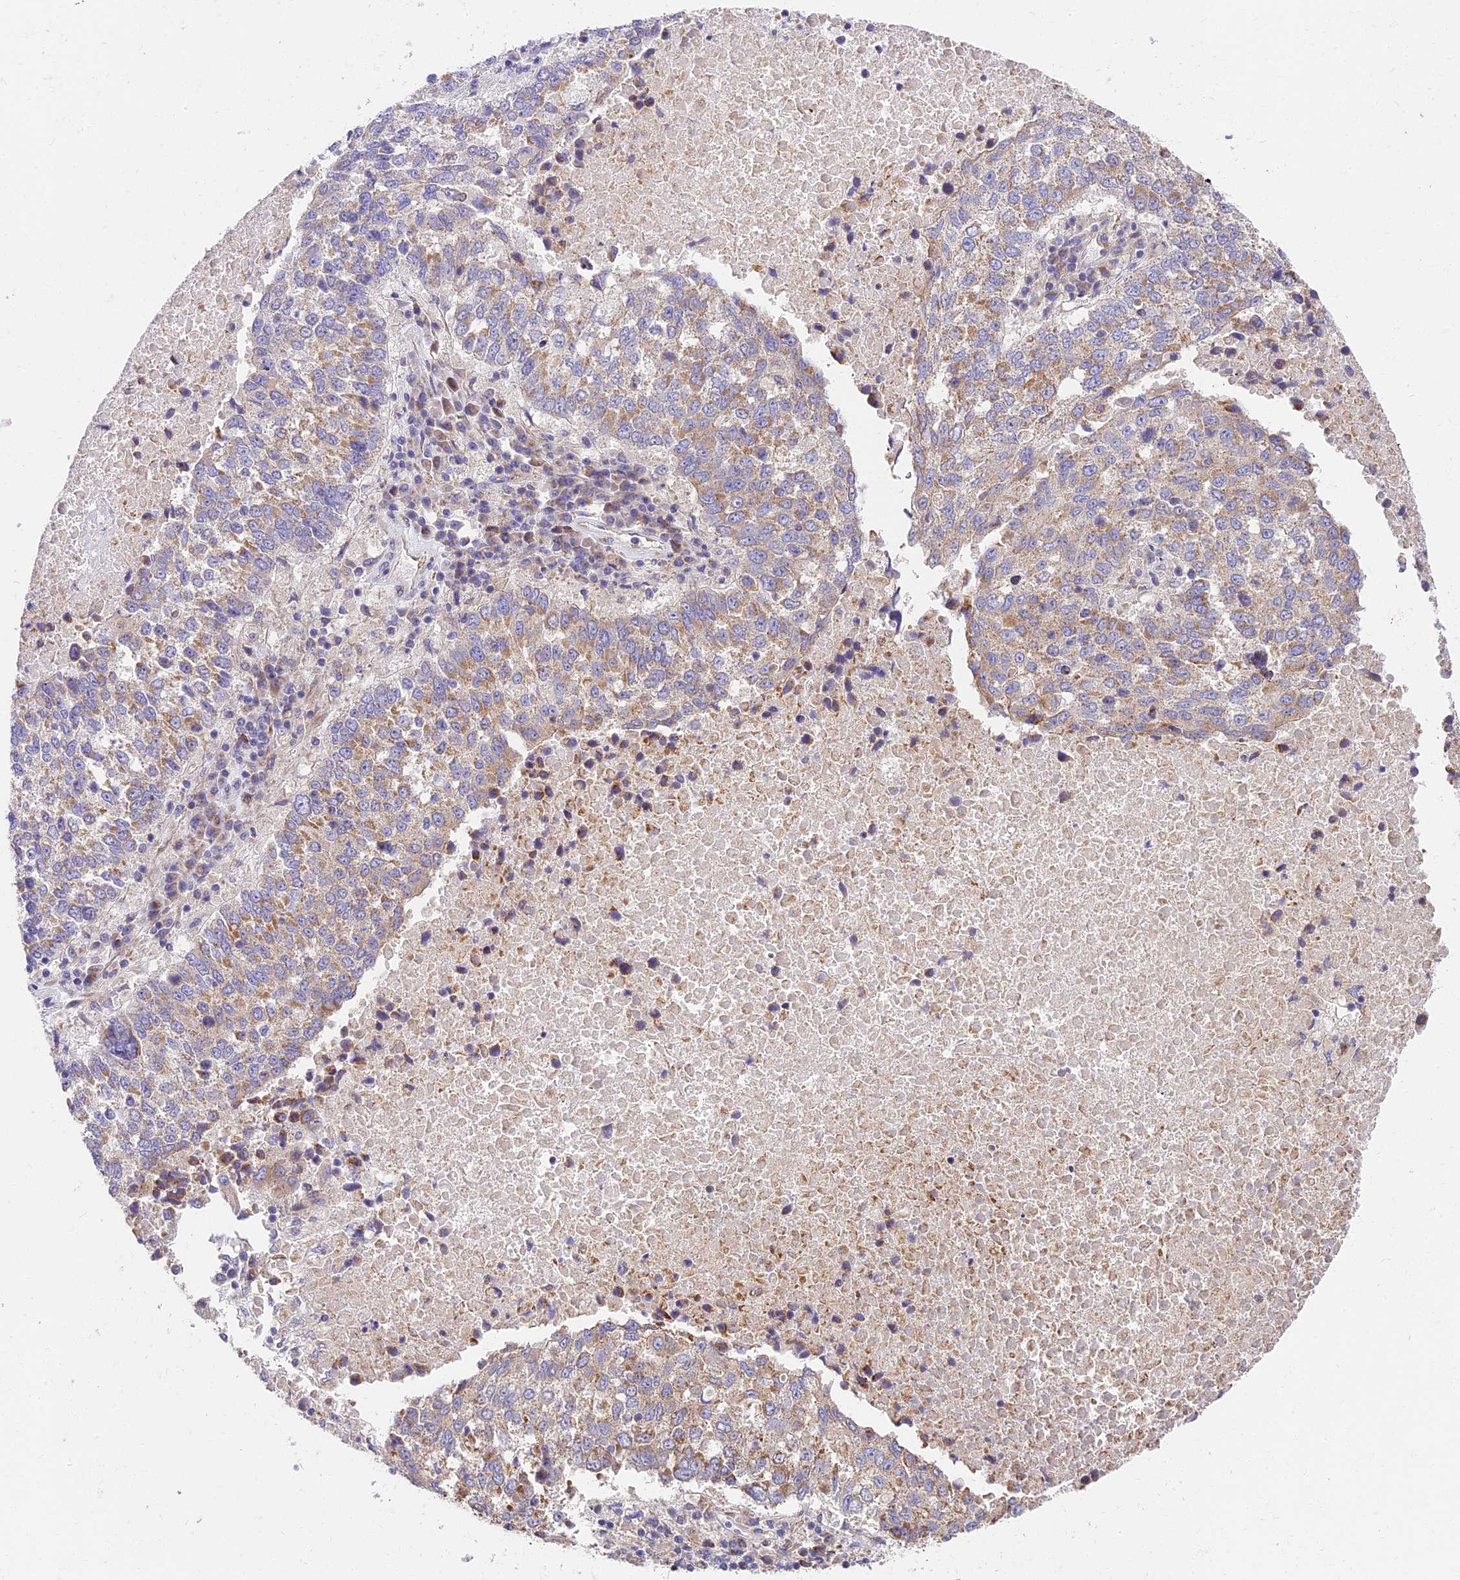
{"staining": {"intensity": "weak", "quantity": "25%-75%", "location": "cytoplasmic/membranous"}, "tissue": "lung cancer", "cell_type": "Tumor cells", "image_type": "cancer", "snomed": [{"axis": "morphology", "description": "Squamous cell carcinoma, NOS"}, {"axis": "topography", "description": "Lung"}], "caption": "DAB (3,3'-diaminobenzidine) immunohistochemical staining of human lung cancer demonstrates weak cytoplasmic/membranous protein expression in about 25%-75% of tumor cells.", "gene": "MRAS", "patient": {"sex": "male", "age": 73}}